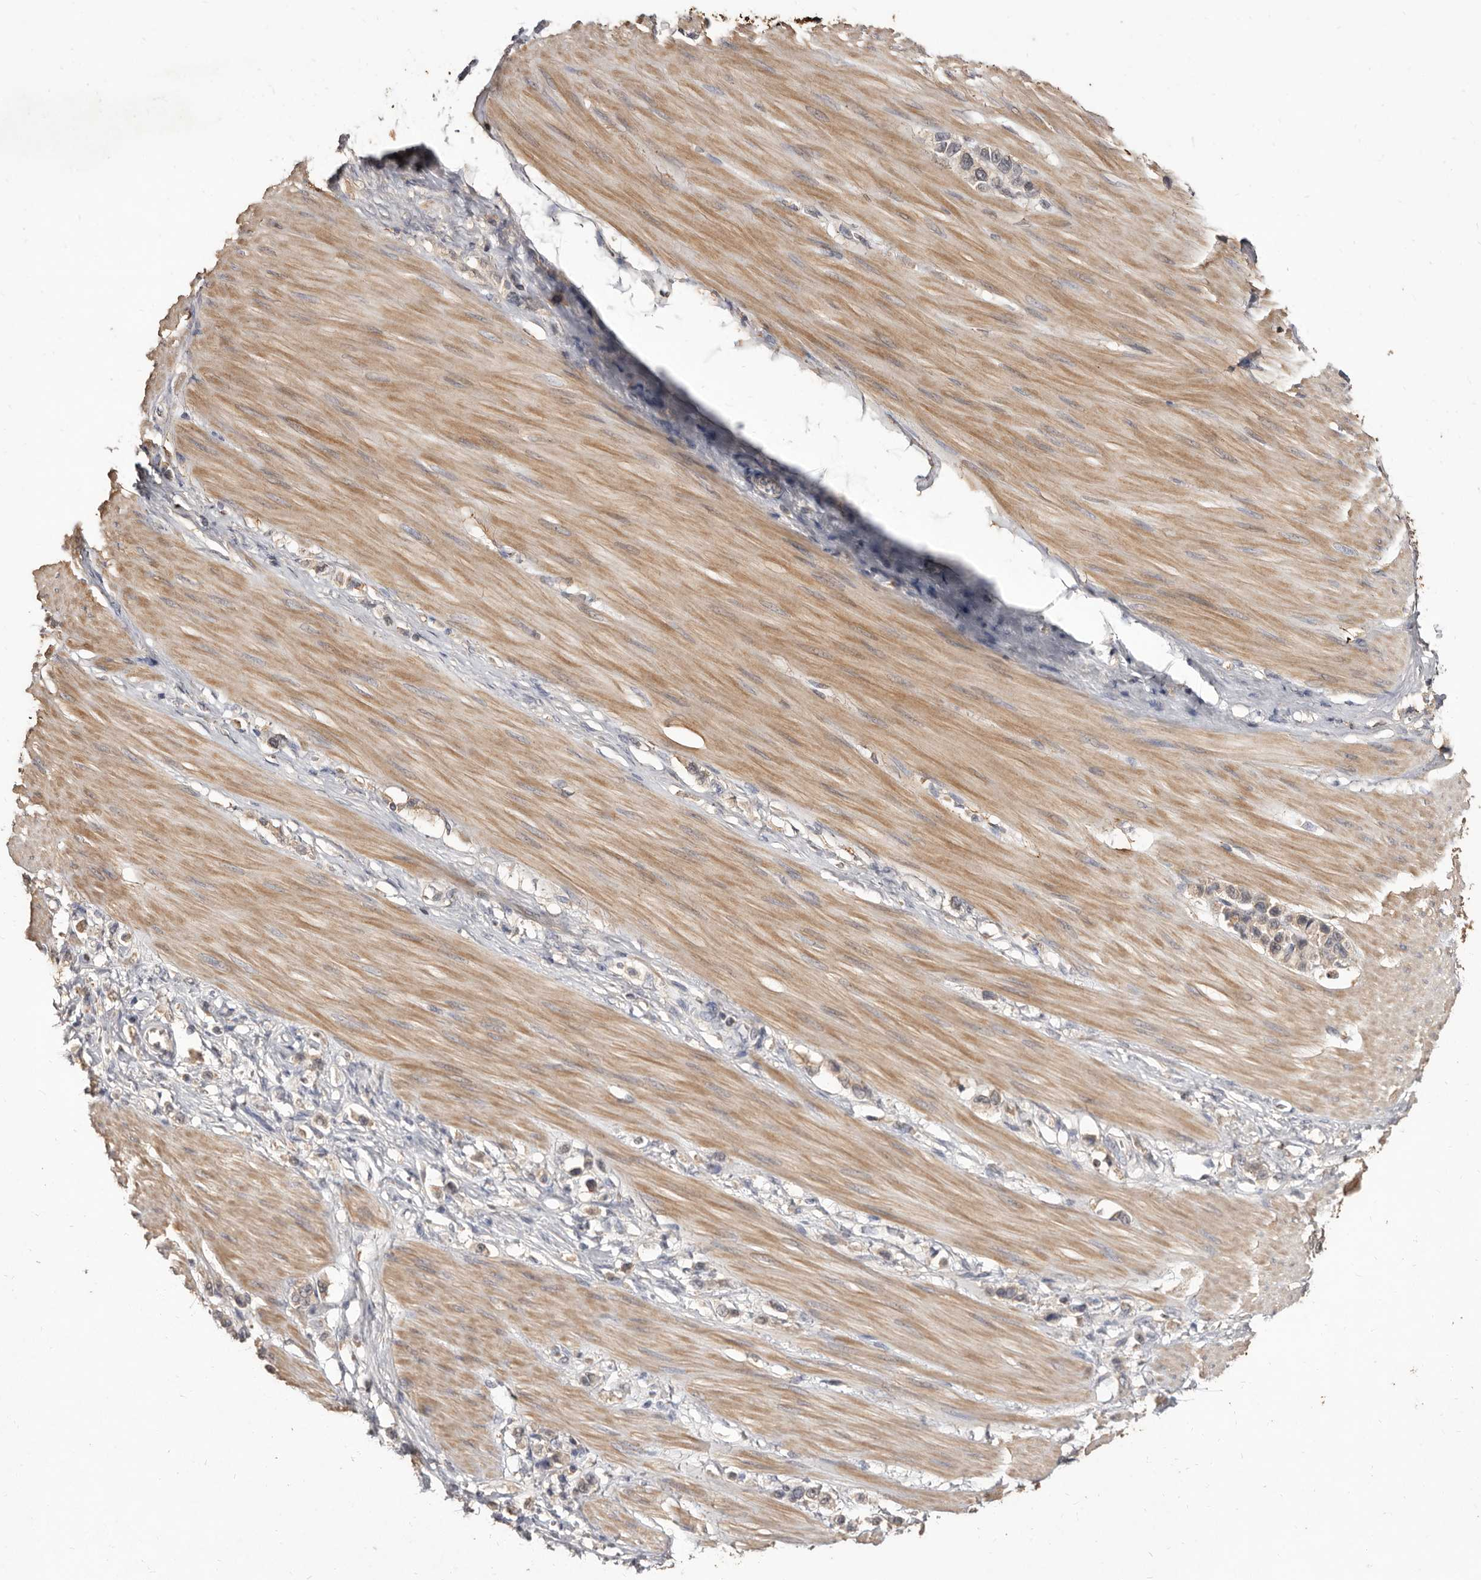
{"staining": {"intensity": "weak", "quantity": "25%-75%", "location": "cytoplasmic/membranous"}, "tissue": "stomach cancer", "cell_type": "Tumor cells", "image_type": "cancer", "snomed": [{"axis": "morphology", "description": "Adenocarcinoma, NOS"}, {"axis": "topography", "description": "Stomach"}], "caption": "Immunohistochemistry histopathology image of human stomach adenocarcinoma stained for a protein (brown), which shows low levels of weak cytoplasmic/membranous expression in about 25%-75% of tumor cells.", "gene": "INAVA", "patient": {"sex": "female", "age": 65}}